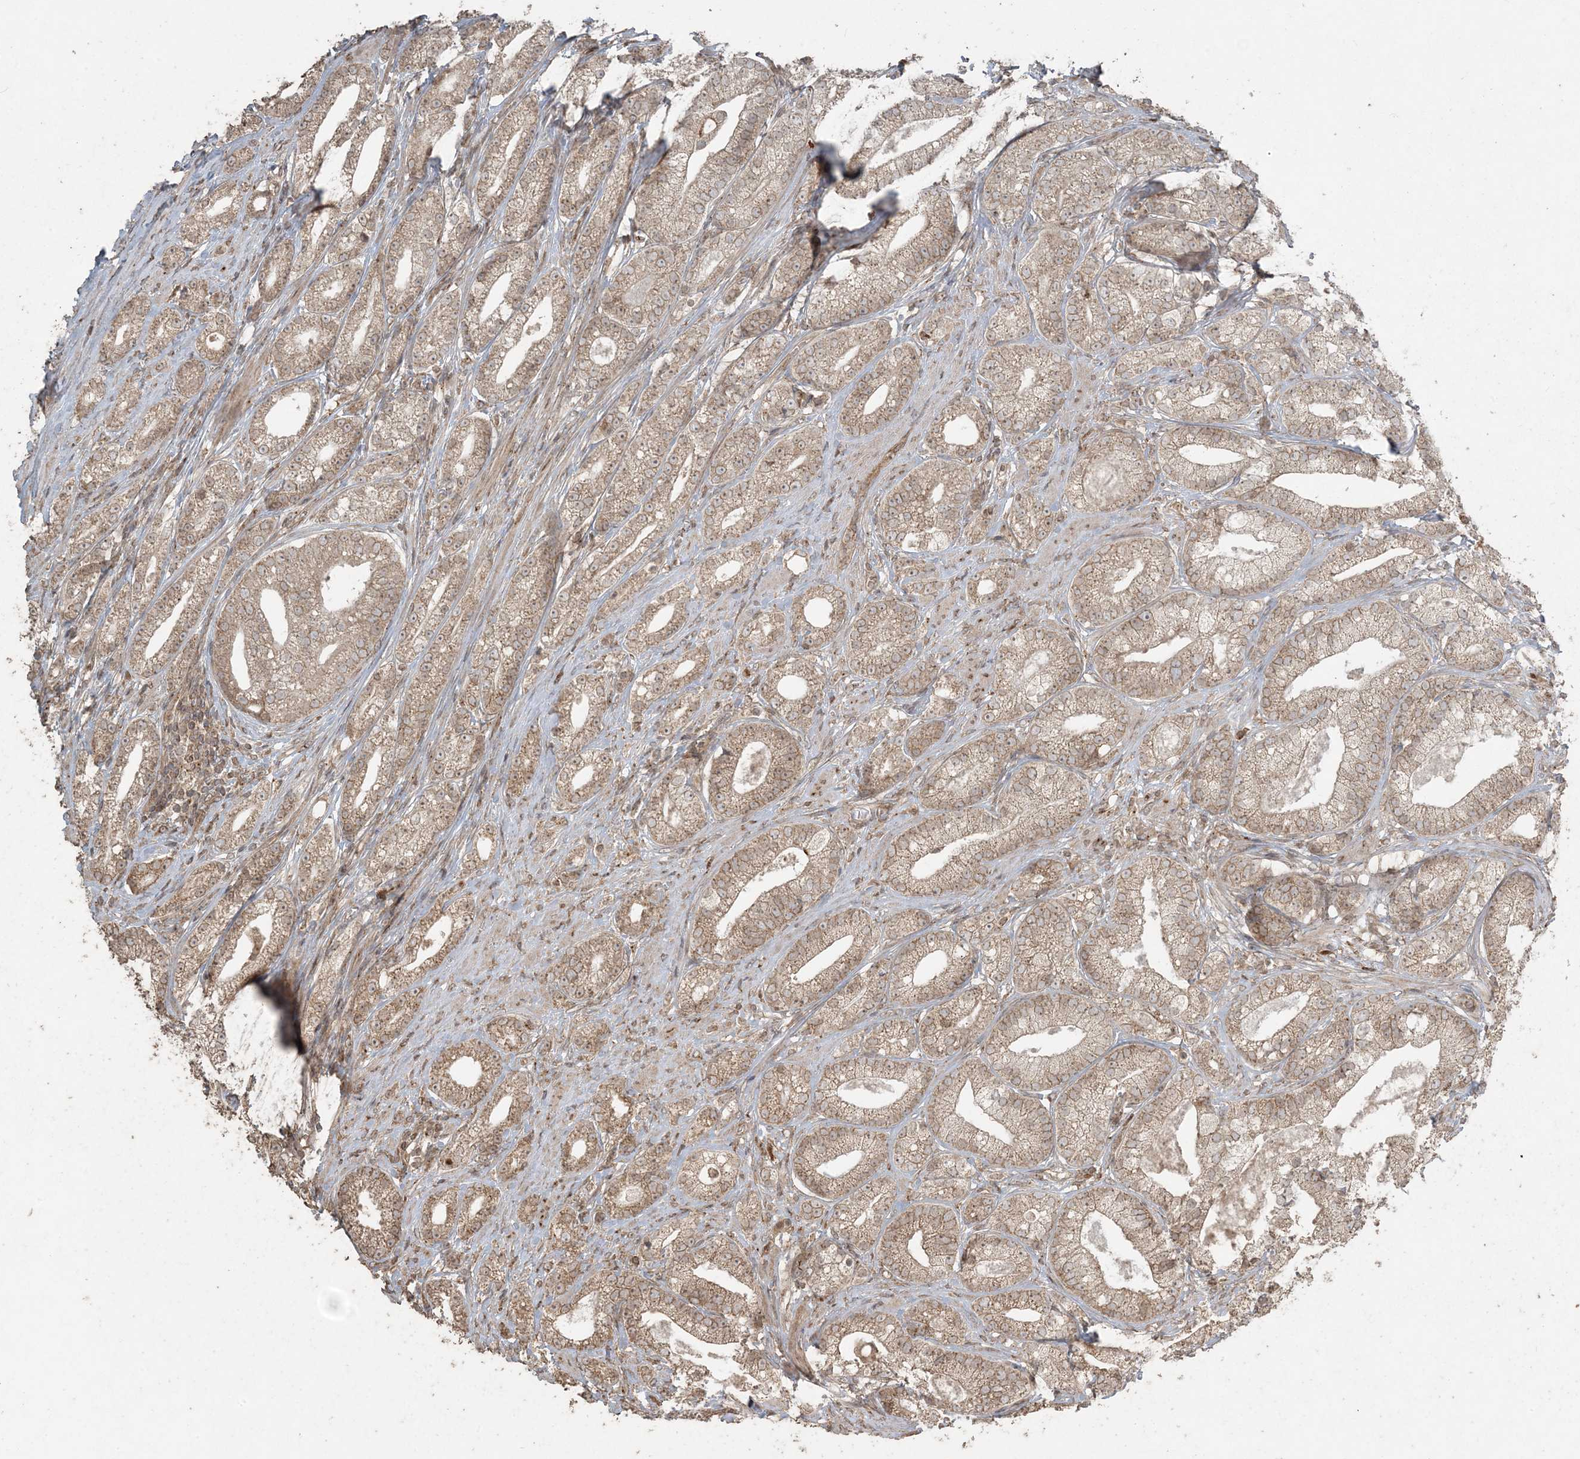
{"staining": {"intensity": "moderate", "quantity": ">75%", "location": "cytoplasmic/membranous,nuclear"}, "tissue": "prostate cancer", "cell_type": "Tumor cells", "image_type": "cancer", "snomed": [{"axis": "morphology", "description": "Adenocarcinoma, High grade"}, {"axis": "topography", "description": "Prostate"}], "caption": "Protein analysis of prostate adenocarcinoma (high-grade) tissue reveals moderate cytoplasmic/membranous and nuclear expression in approximately >75% of tumor cells. Using DAB (brown) and hematoxylin (blue) stains, captured at high magnification using brightfield microscopy.", "gene": "DDX19B", "patient": {"sex": "male", "age": 69}}